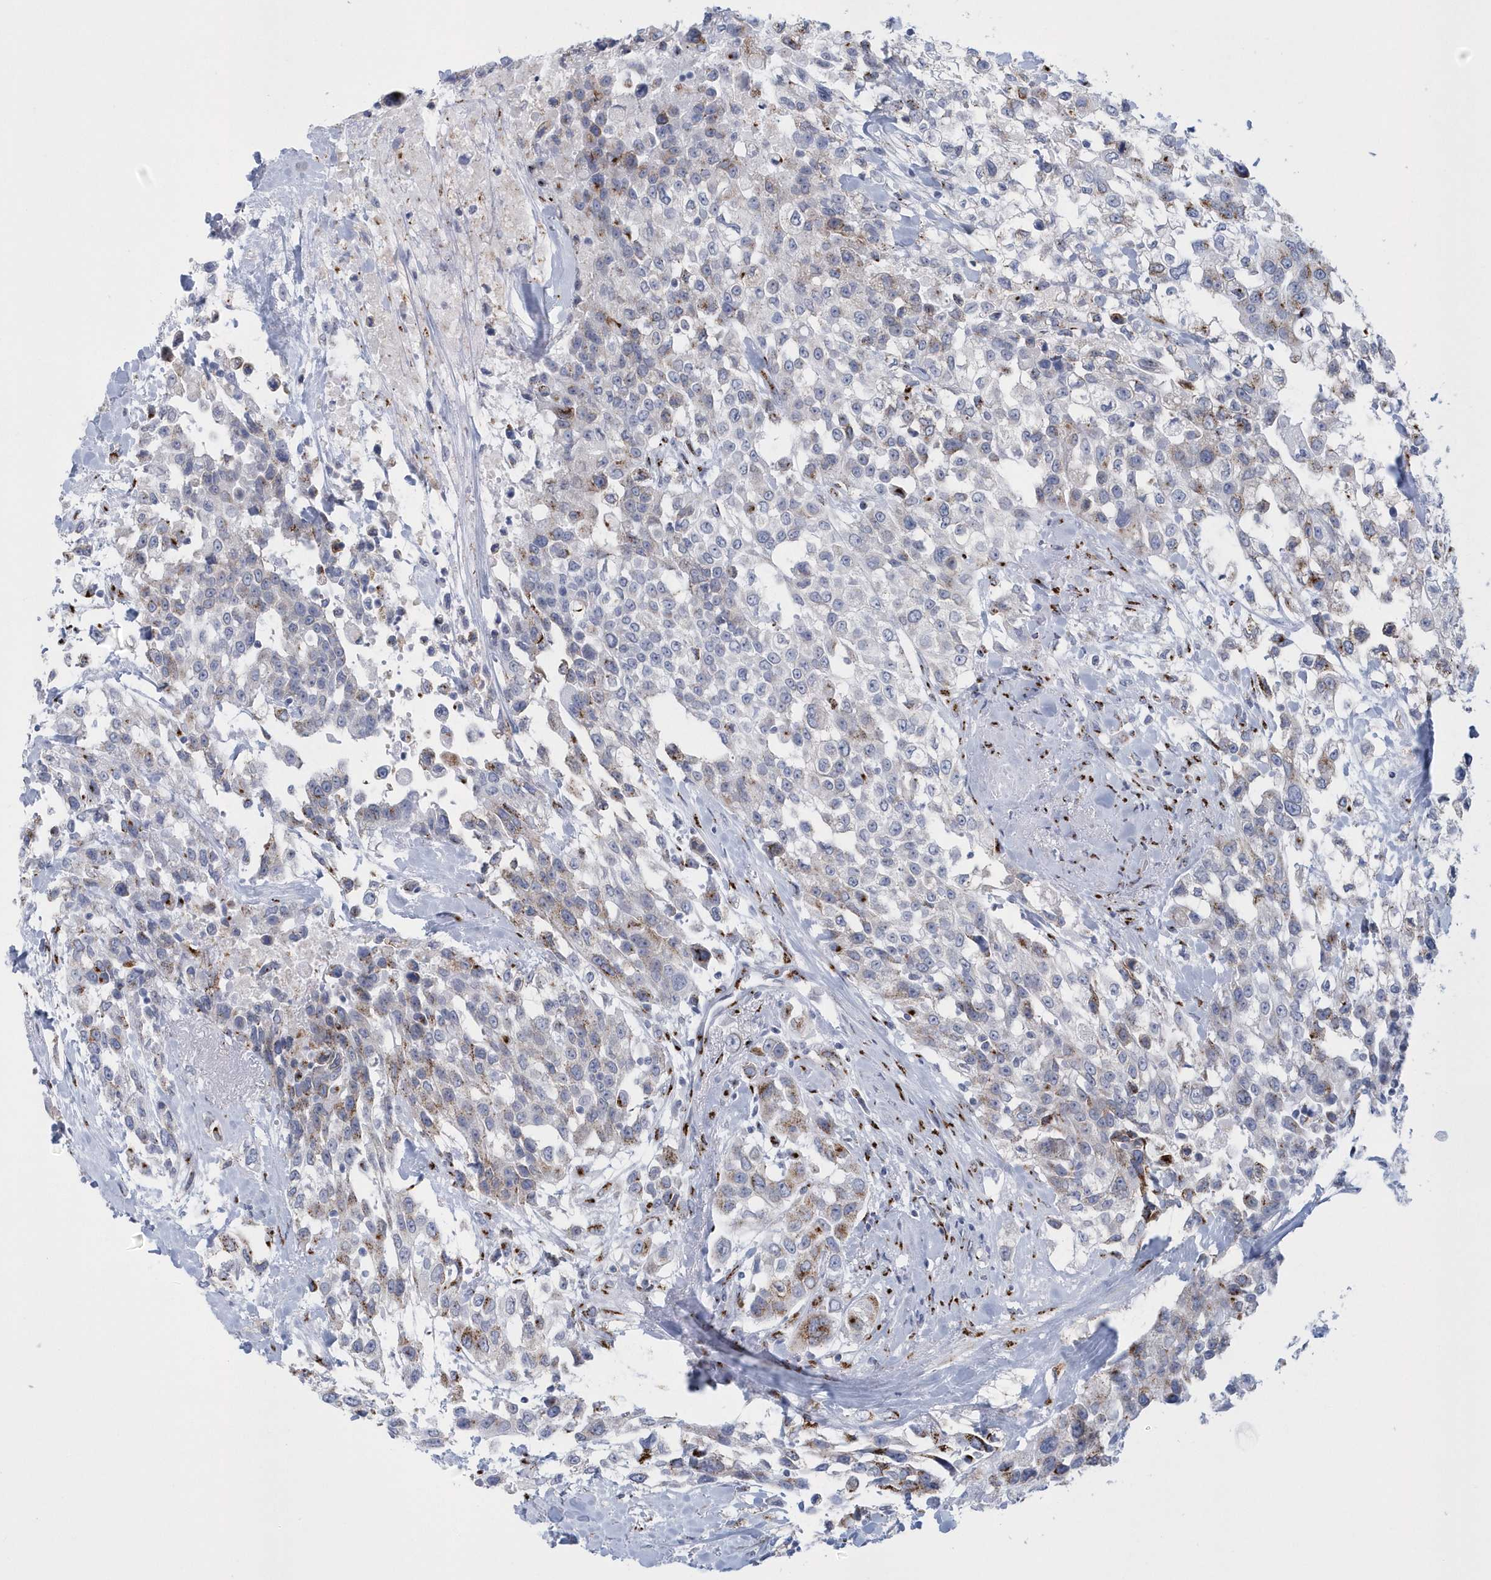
{"staining": {"intensity": "moderate", "quantity": "<25%", "location": "cytoplasmic/membranous"}, "tissue": "urothelial cancer", "cell_type": "Tumor cells", "image_type": "cancer", "snomed": [{"axis": "morphology", "description": "Urothelial carcinoma, High grade"}, {"axis": "topography", "description": "Urinary bladder"}], "caption": "Immunohistochemistry image of human high-grade urothelial carcinoma stained for a protein (brown), which displays low levels of moderate cytoplasmic/membranous expression in about <25% of tumor cells.", "gene": "SLX9", "patient": {"sex": "female", "age": 80}}